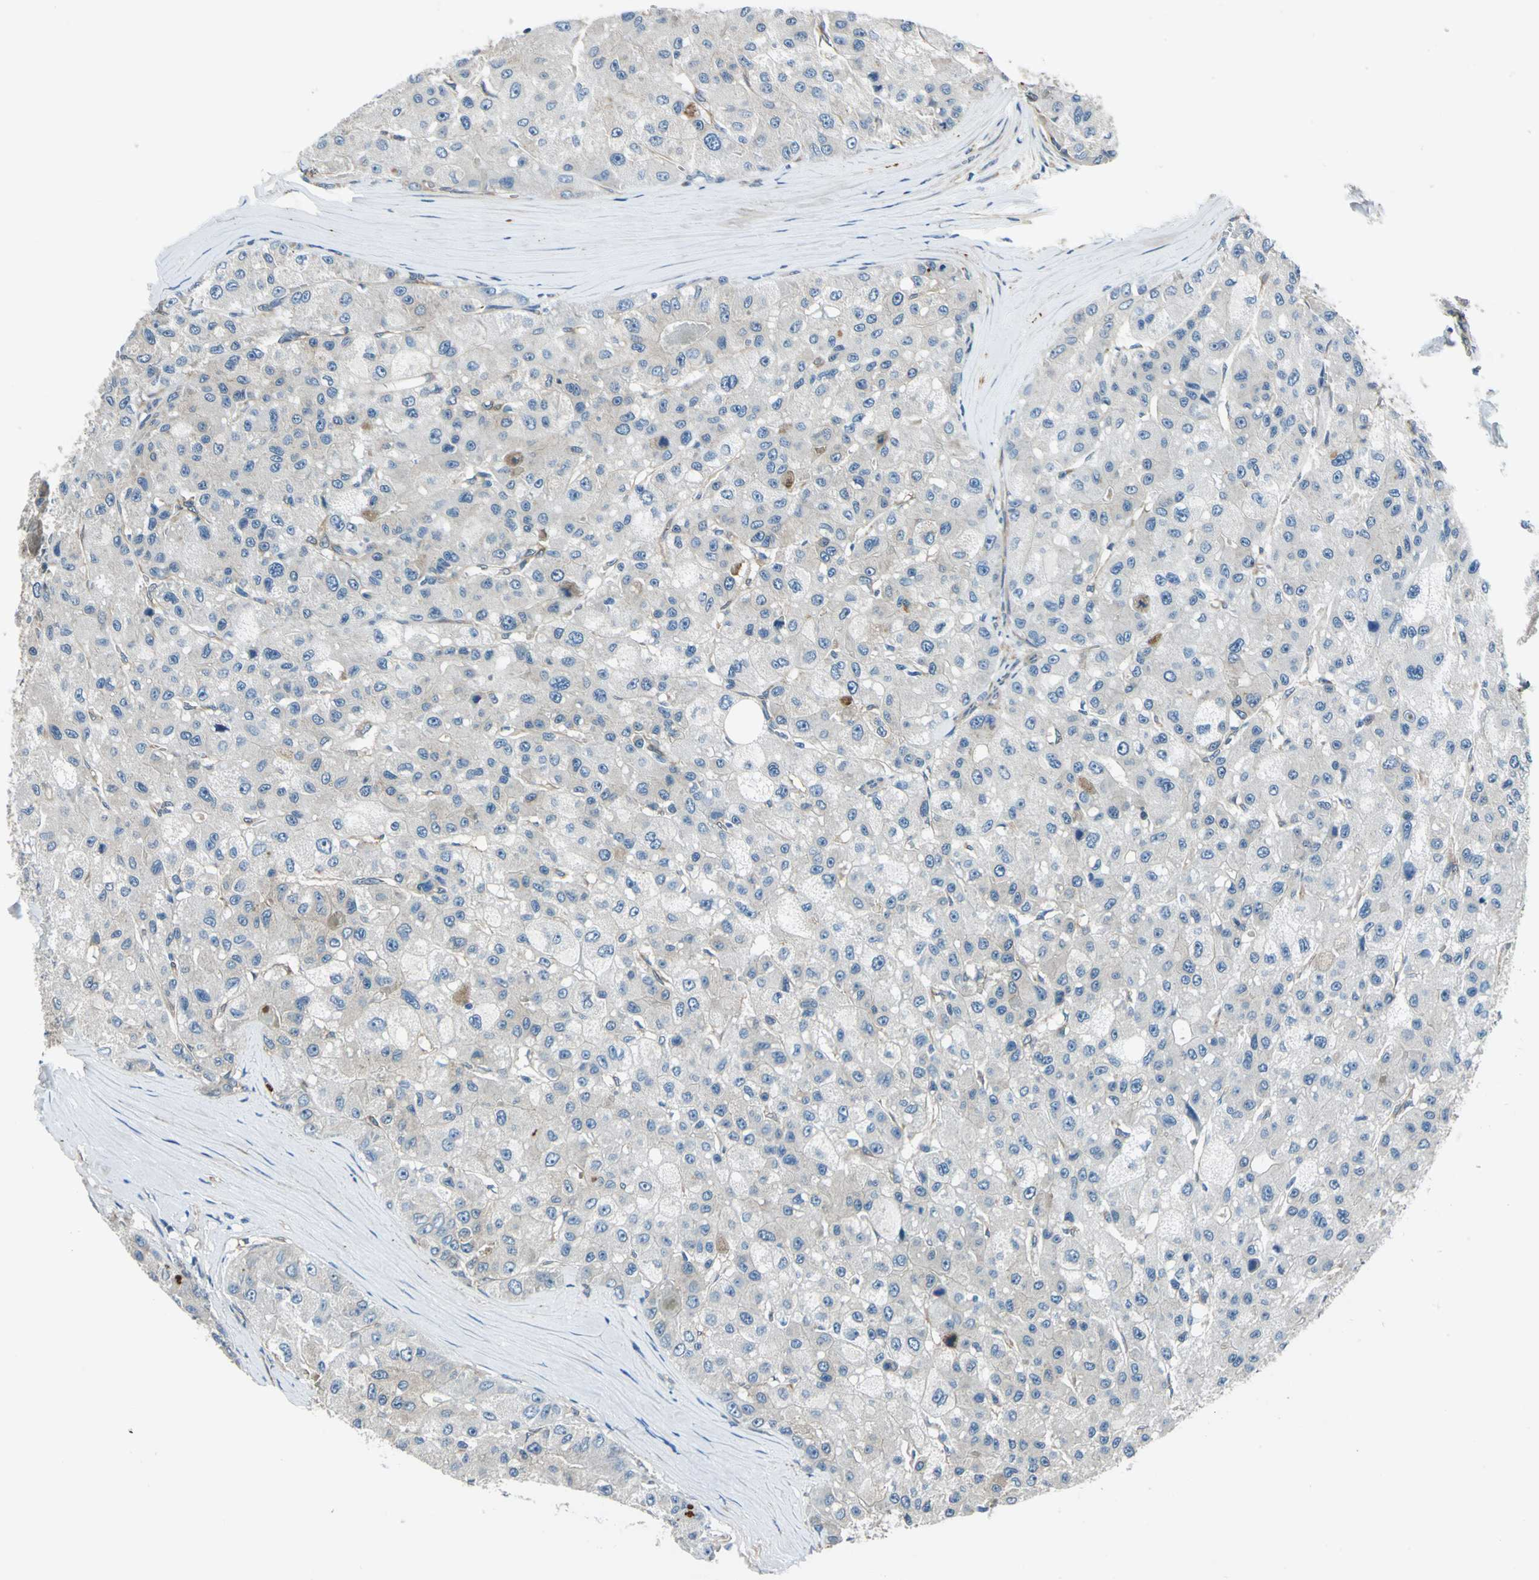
{"staining": {"intensity": "weak", "quantity": "<25%", "location": "cytoplasmic/membranous"}, "tissue": "liver cancer", "cell_type": "Tumor cells", "image_type": "cancer", "snomed": [{"axis": "morphology", "description": "Carcinoma, Hepatocellular, NOS"}, {"axis": "topography", "description": "Liver"}], "caption": "A high-resolution micrograph shows IHC staining of liver hepatocellular carcinoma, which shows no significant staining in tumor cells. (IHC, brightfield microscopy, high magnification).", "gene": "CDC42EP1", "patient": {"sex": "male", "age": 80}}